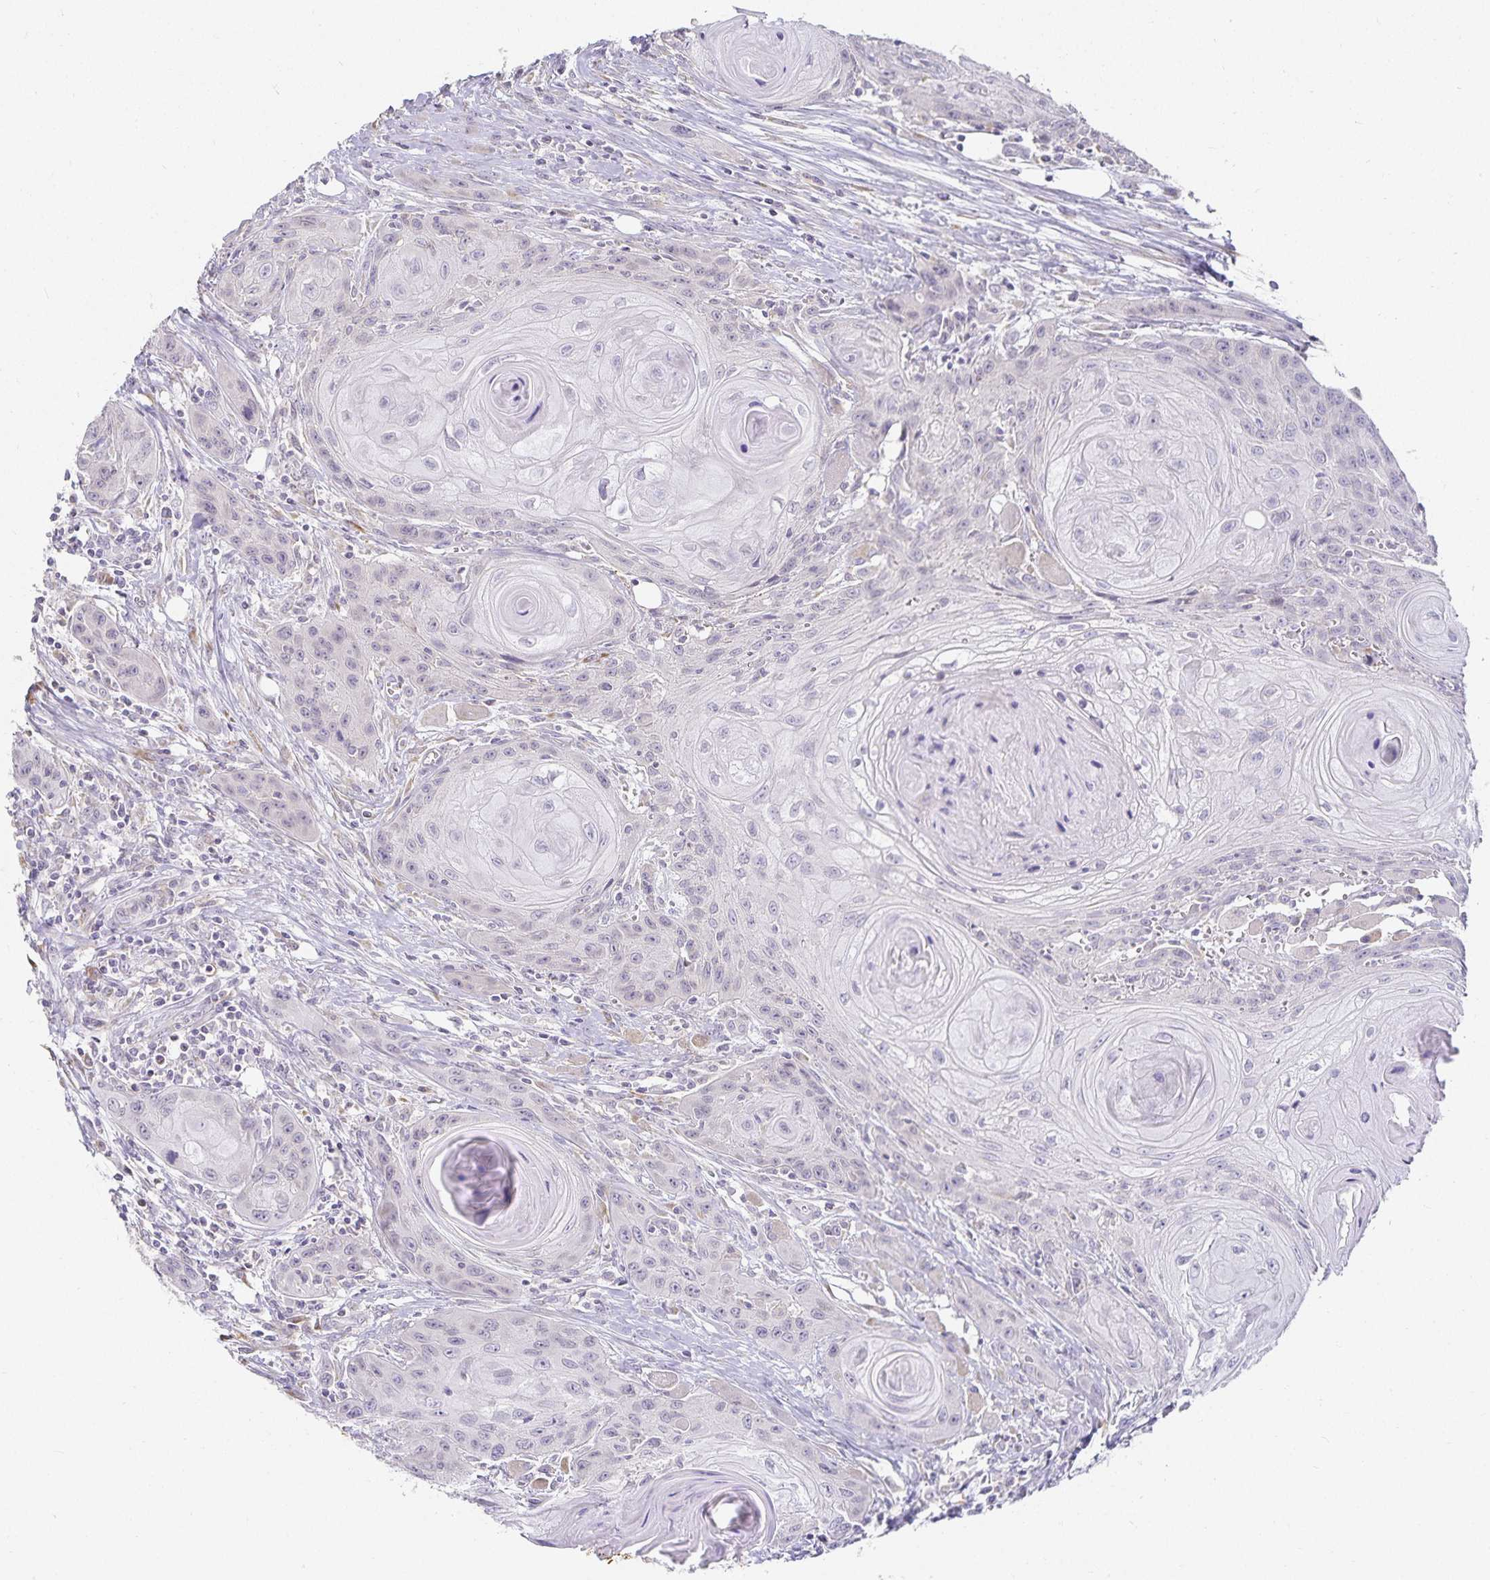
{"staining": {"intensity": "negative", "quantity": "none", "location": "none"}, "tissue": "head and neck cancer", "cell_type": "Tumor cells", "image_type": "cancer", "snomed": [{"axis": "morphology", "description": "Squamous cell carcinoma, NOS"}, {"axis": "topography", "description": "Oral tissue"}, {"axis": "topography", "description": "Head-Neck"}], "caption": "DAB immunohistochemical staining of human head and neck cancer (squamous cell carcinoma) exhibits no significant positivity in tumor cells.", "gene": "GP2", "patient": {"sex": "male", "age": 58}}